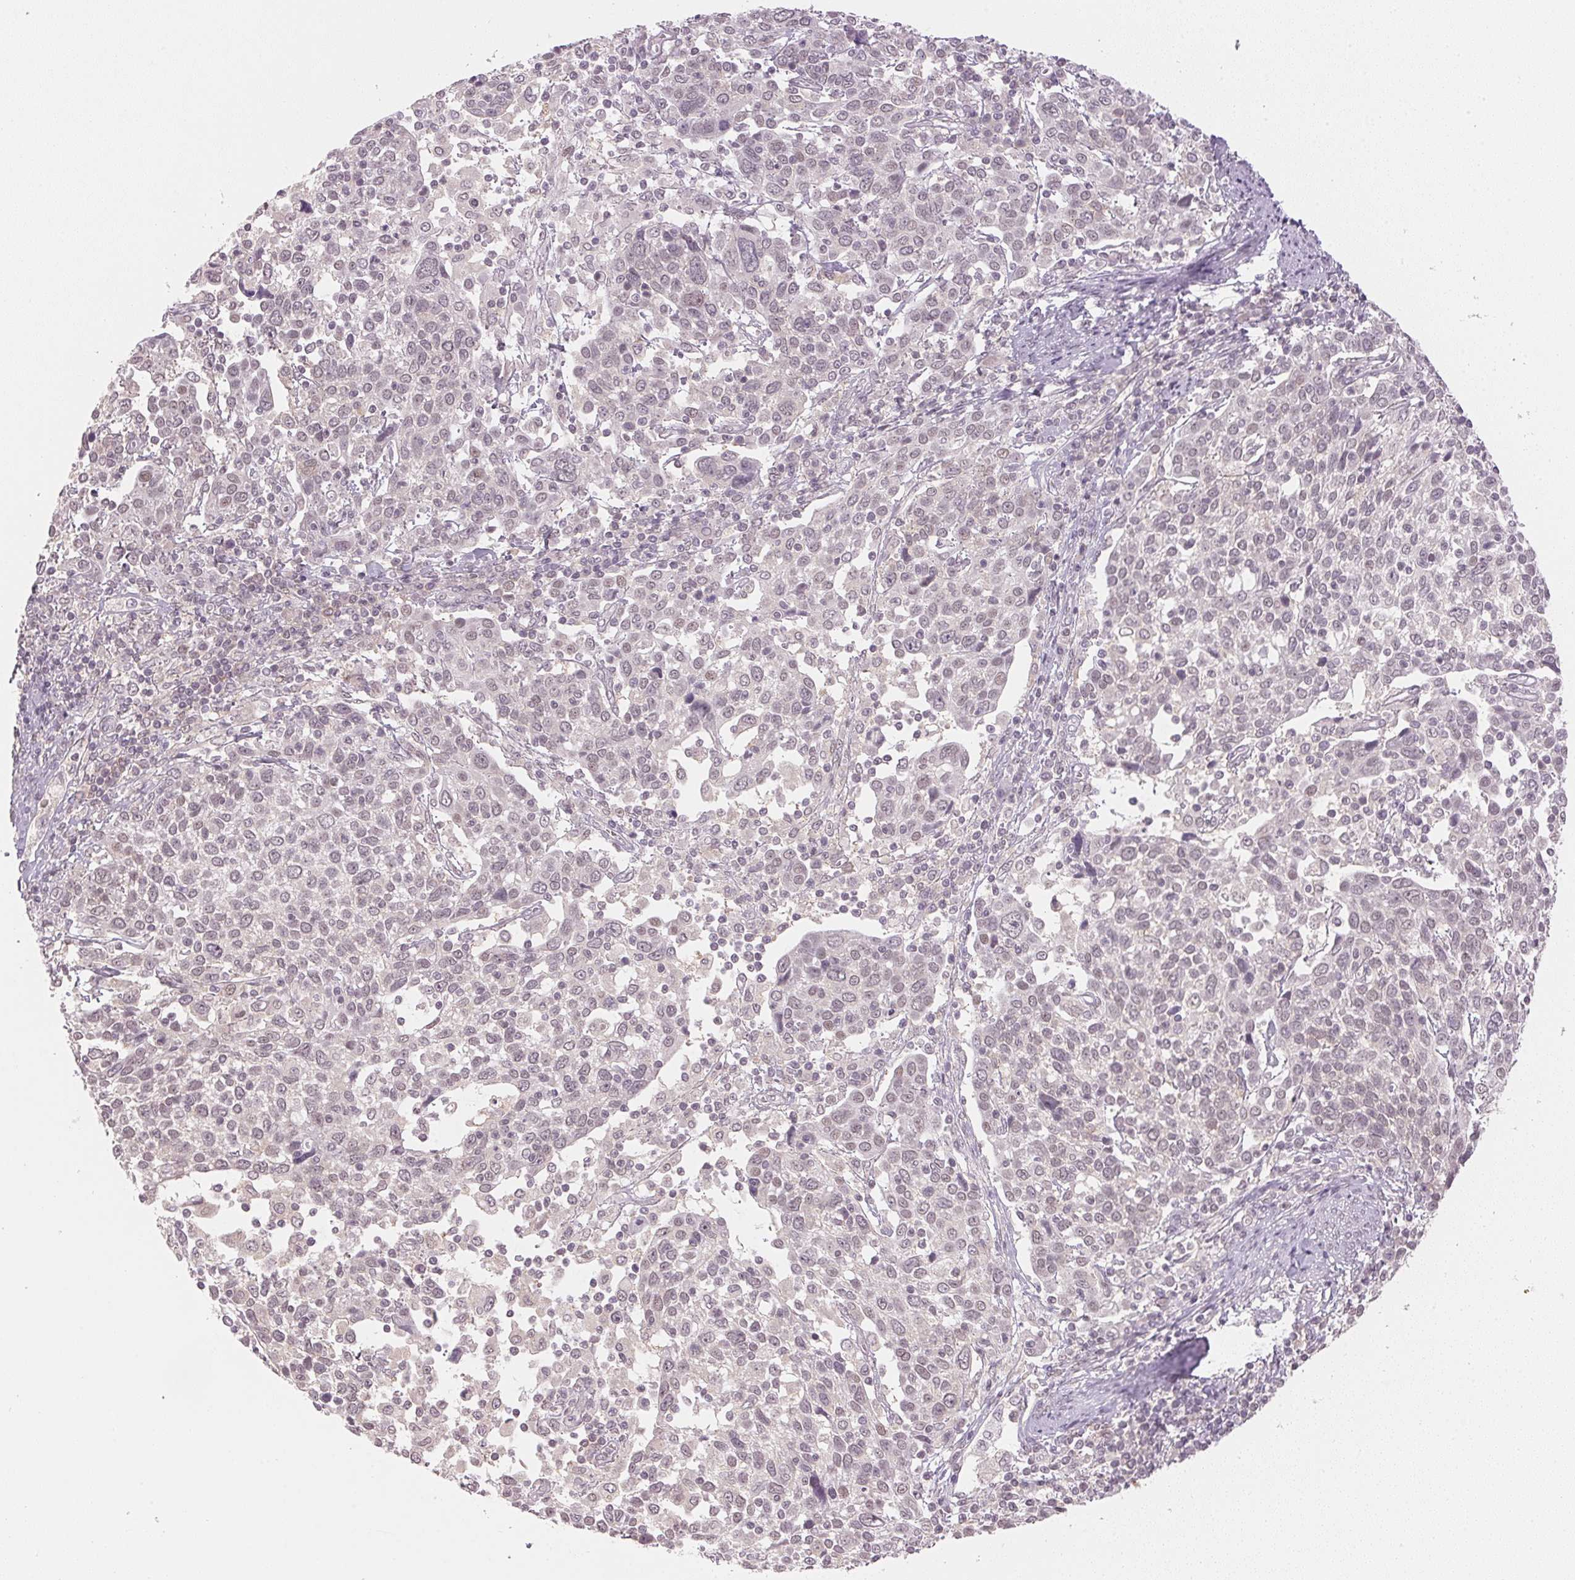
{"staining": {"intensity": "weak", "quantity": "25%-75%", "location": "nuclear"}, "tissue": "cervical cancer", "cell_type": "Tumor cells", "image_type": "cancer", "snomed": [{"axis": "morphology", "description": "Squamous cell carcinoma, NOS"}, {"axis": "topography", "description": "Cervix"}], "caption": "A brown stain highlights weak nuclear staining of a protein in cervical cancer tumor cells.", "gene": "KPRP", "patient": {"sex": "female", "age": 61}}